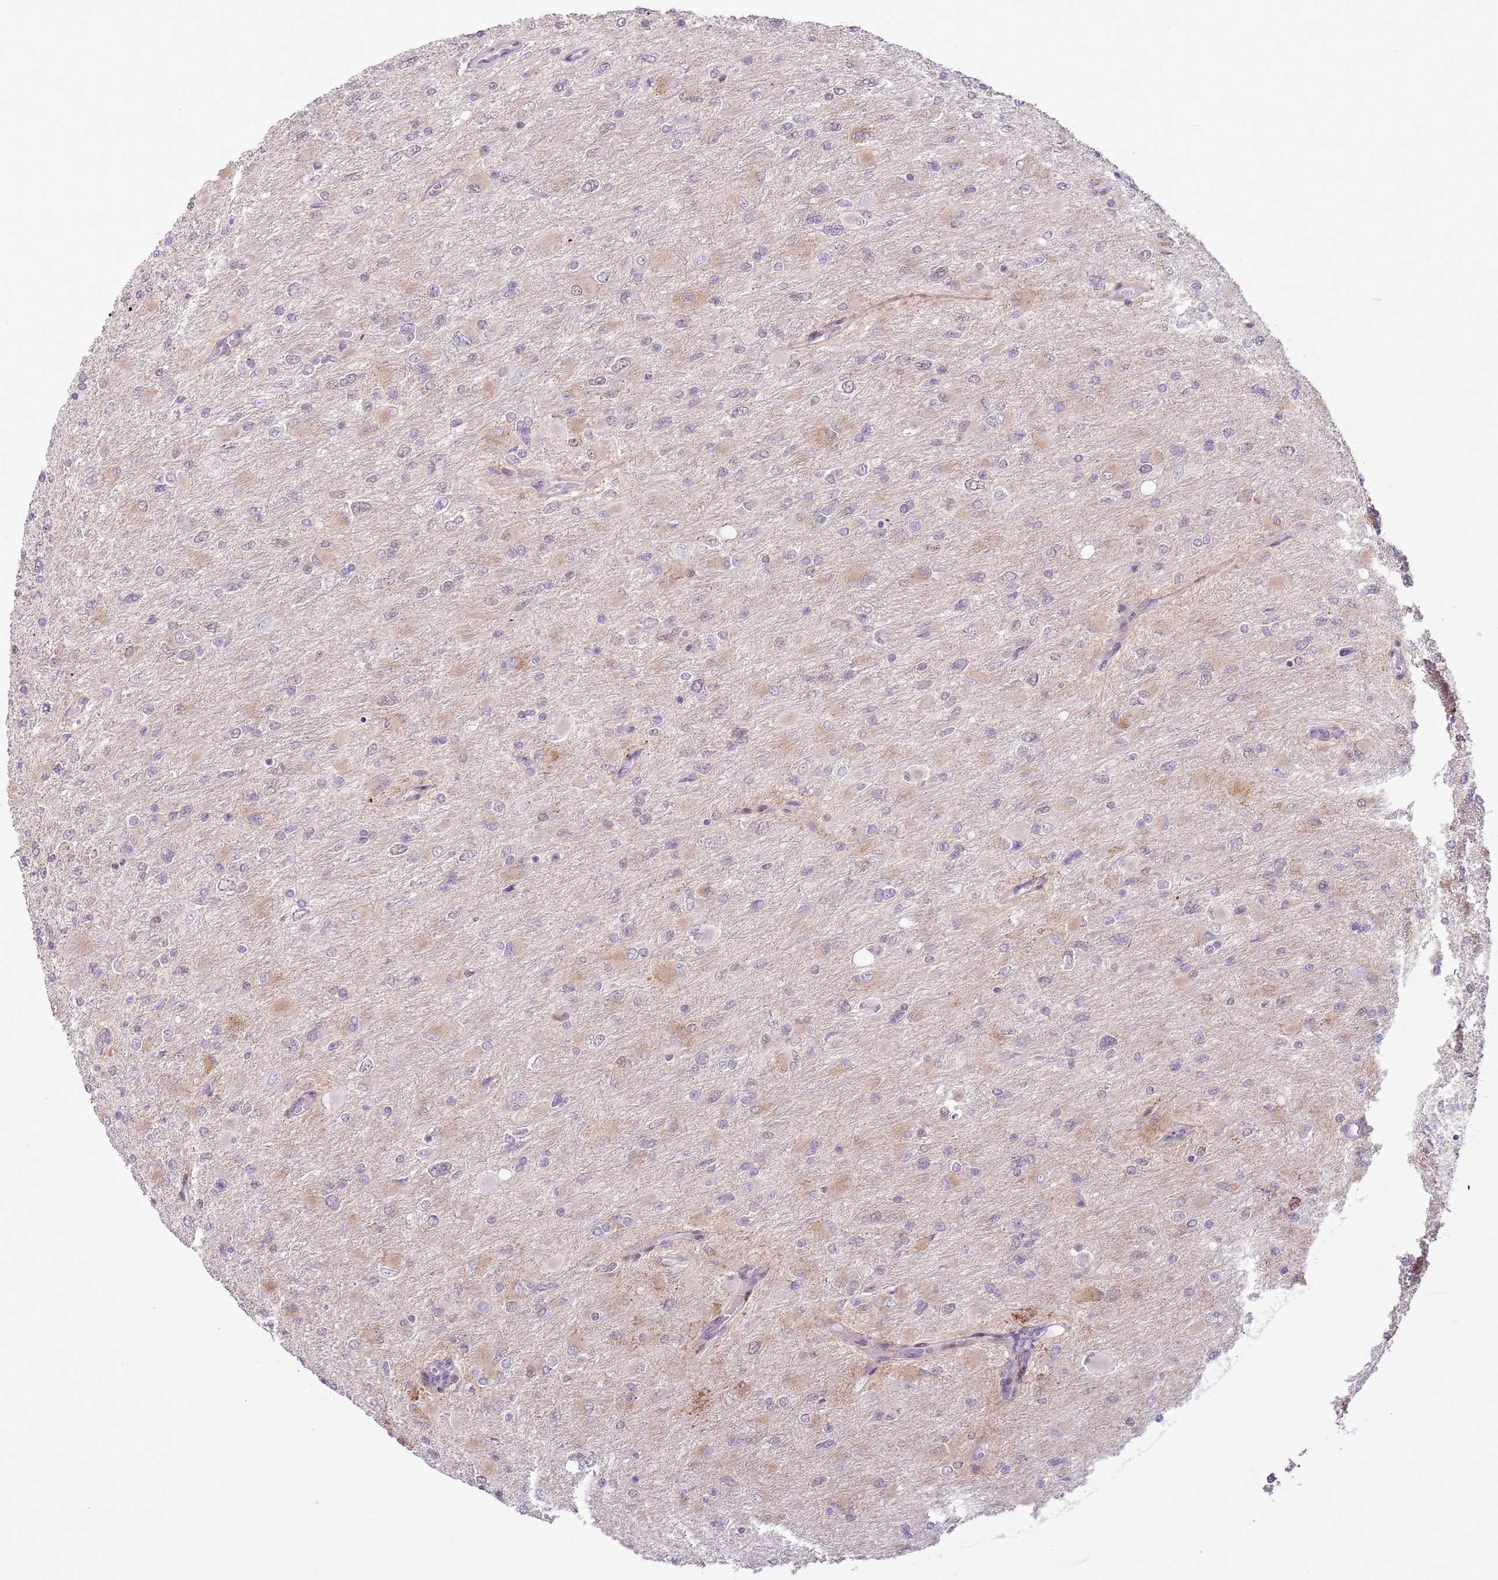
{"staining": {"intensity": "negative", "quantity": "none", "location": "none"}, "tissue": "glioma", "cell_type": "Tumor cells", "image_type": "cancer", "snomed": [{"axis": "morphology", "description": "Glioma, malignant, High grade"}, {"axis": "topography", "description": "Cerebral cortex"}], "caption": "Human malignant glioma (high-grade) stained for a protein using immunohistochemistry (IHC) demonstrates no positivity in tumor cells.", "gene": "MLLT11", "patient": {"sex": "female", "age": 36}}